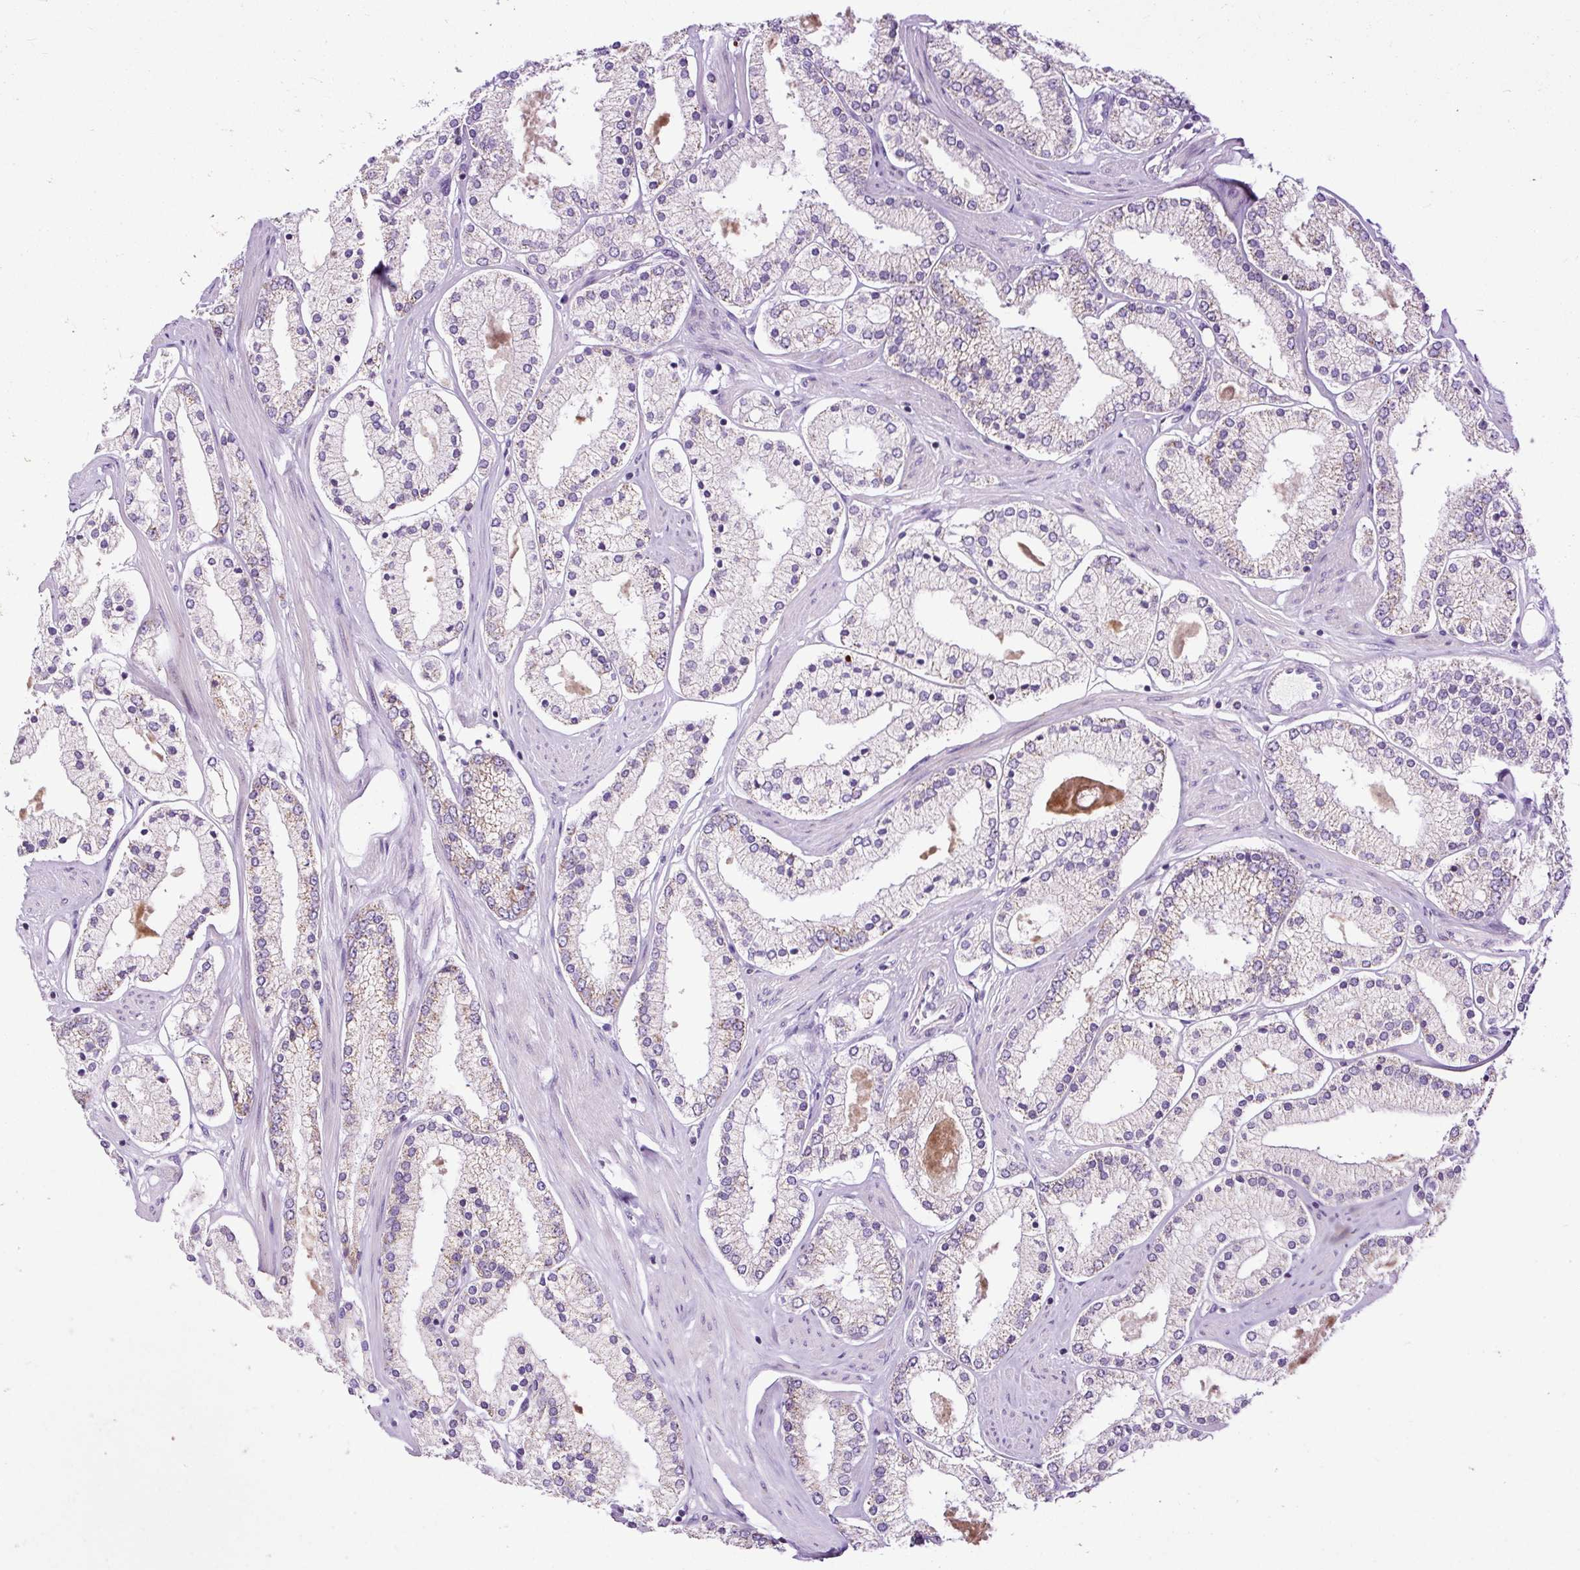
{"staining": {"intensity": "weak", "quantity": "25%-75%", "location": "cytoplasmic/membranous"}, "tissue": "prostate cancer", "cell_type": "Tumor cells", "image_type": "cancer", "snomed": [{"axis": "morphology", "description": "Adenocarcinoma, Low grade"}, {"axis": "topography", "description": "Prostate"}], "caption": "Protein expression analysis of human prostate cancer (adenocarcinoma (low-grade)) reveals weak cytoplasmic/membranous positivity in about 25%-75% of tumor cells.", "gene": "FMC1", "patient": {"sex": "male", "age": 42}}